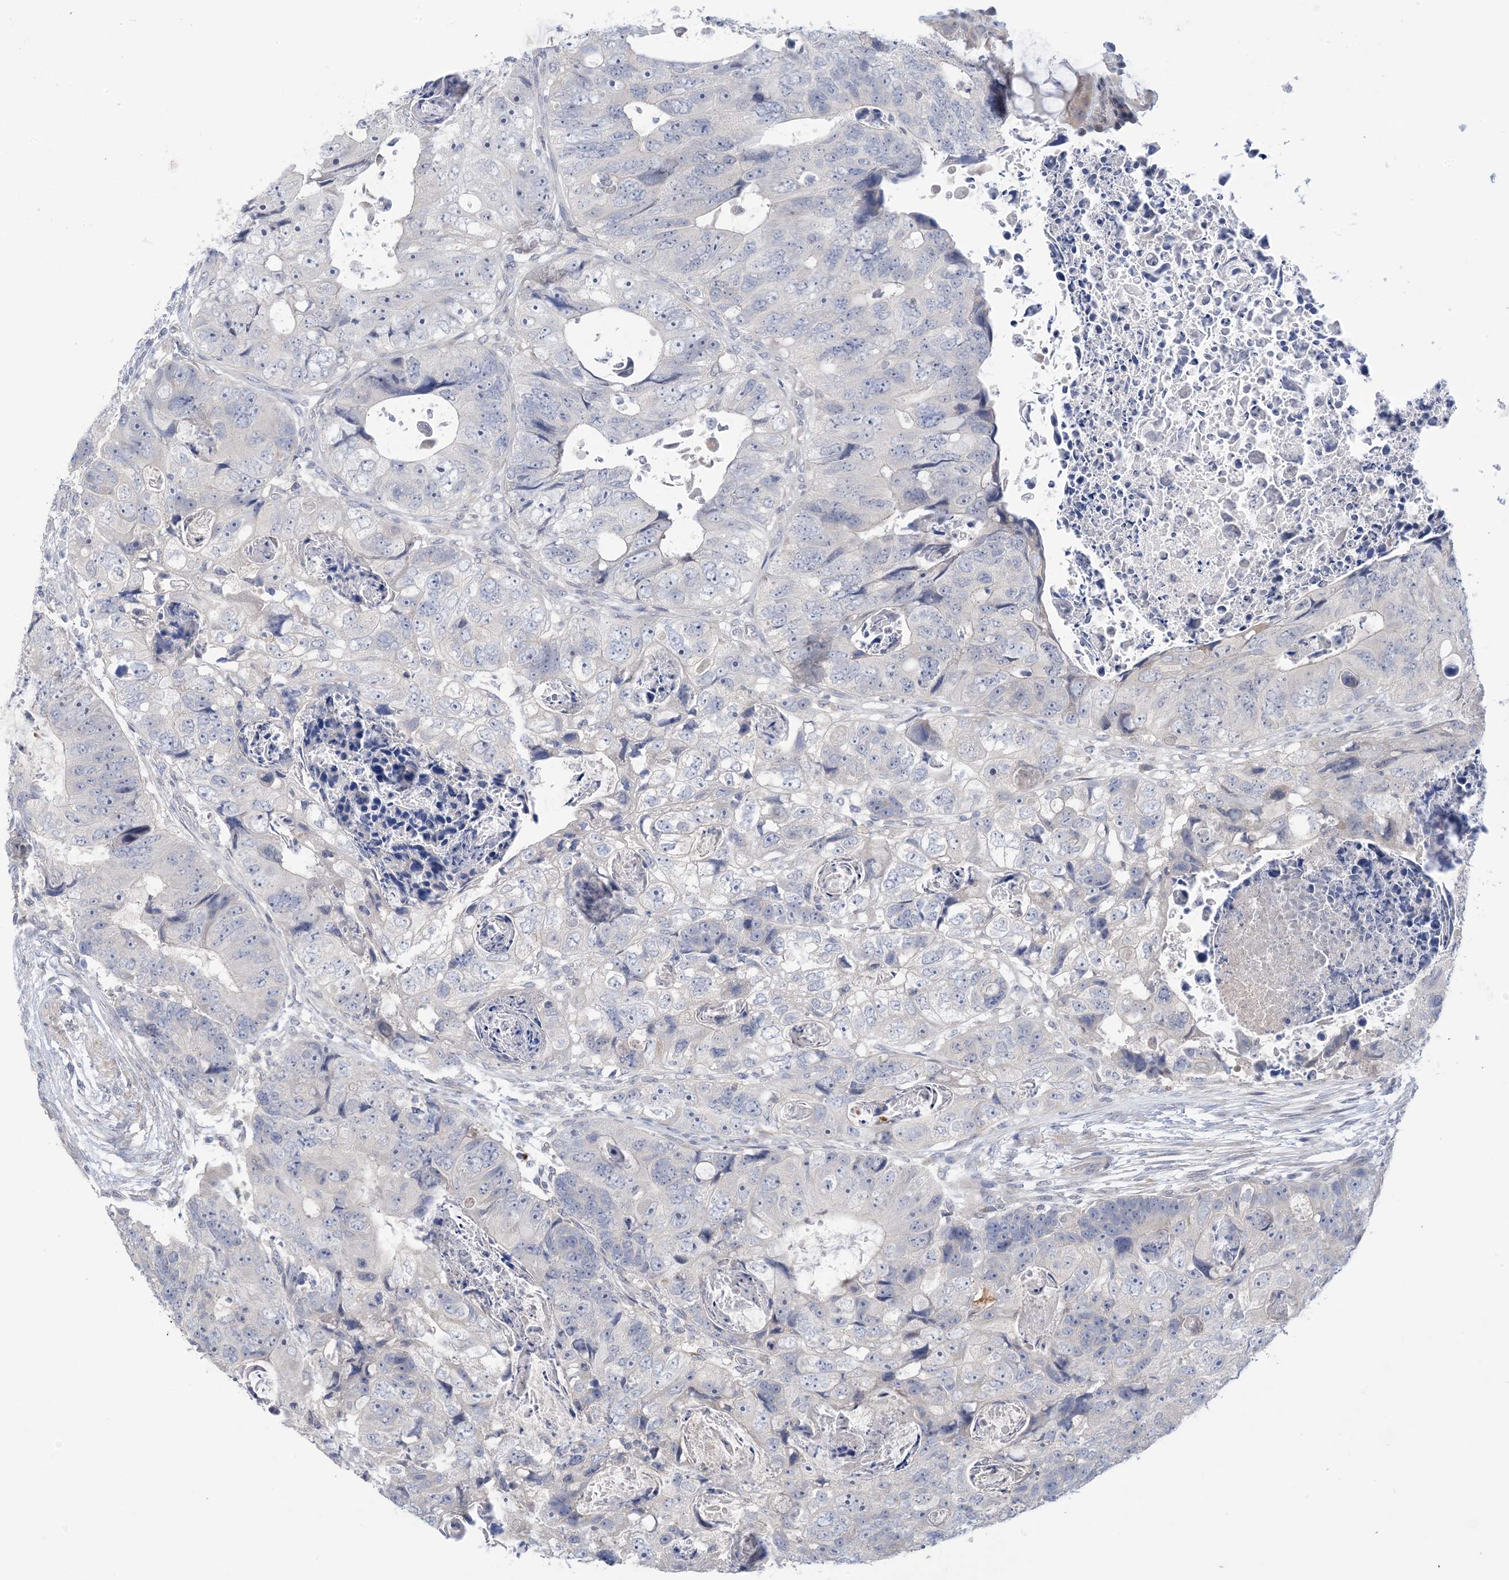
{"staining": {"intensity": "negative", "quantity": "none", "location": "none"}, "tissue": "colorectal cancer", "cell_type": "Tumor cells", "image_type": "cancer", "snomed": [{"axis": "morphology", "description": "Adenocarcinoma, NOS"}, {"axis": "topography", "description": "Rectum"}], "caption": "Colorectal cancer was stained to show a protein in brown. There is no significant staining in tumor cells. The staining is performed using DAB brown chromogen with nuclei counter-stained in using hematoxylin.", "gene": "TTYH1", "patient": {"sex": "male", "age": 59}}